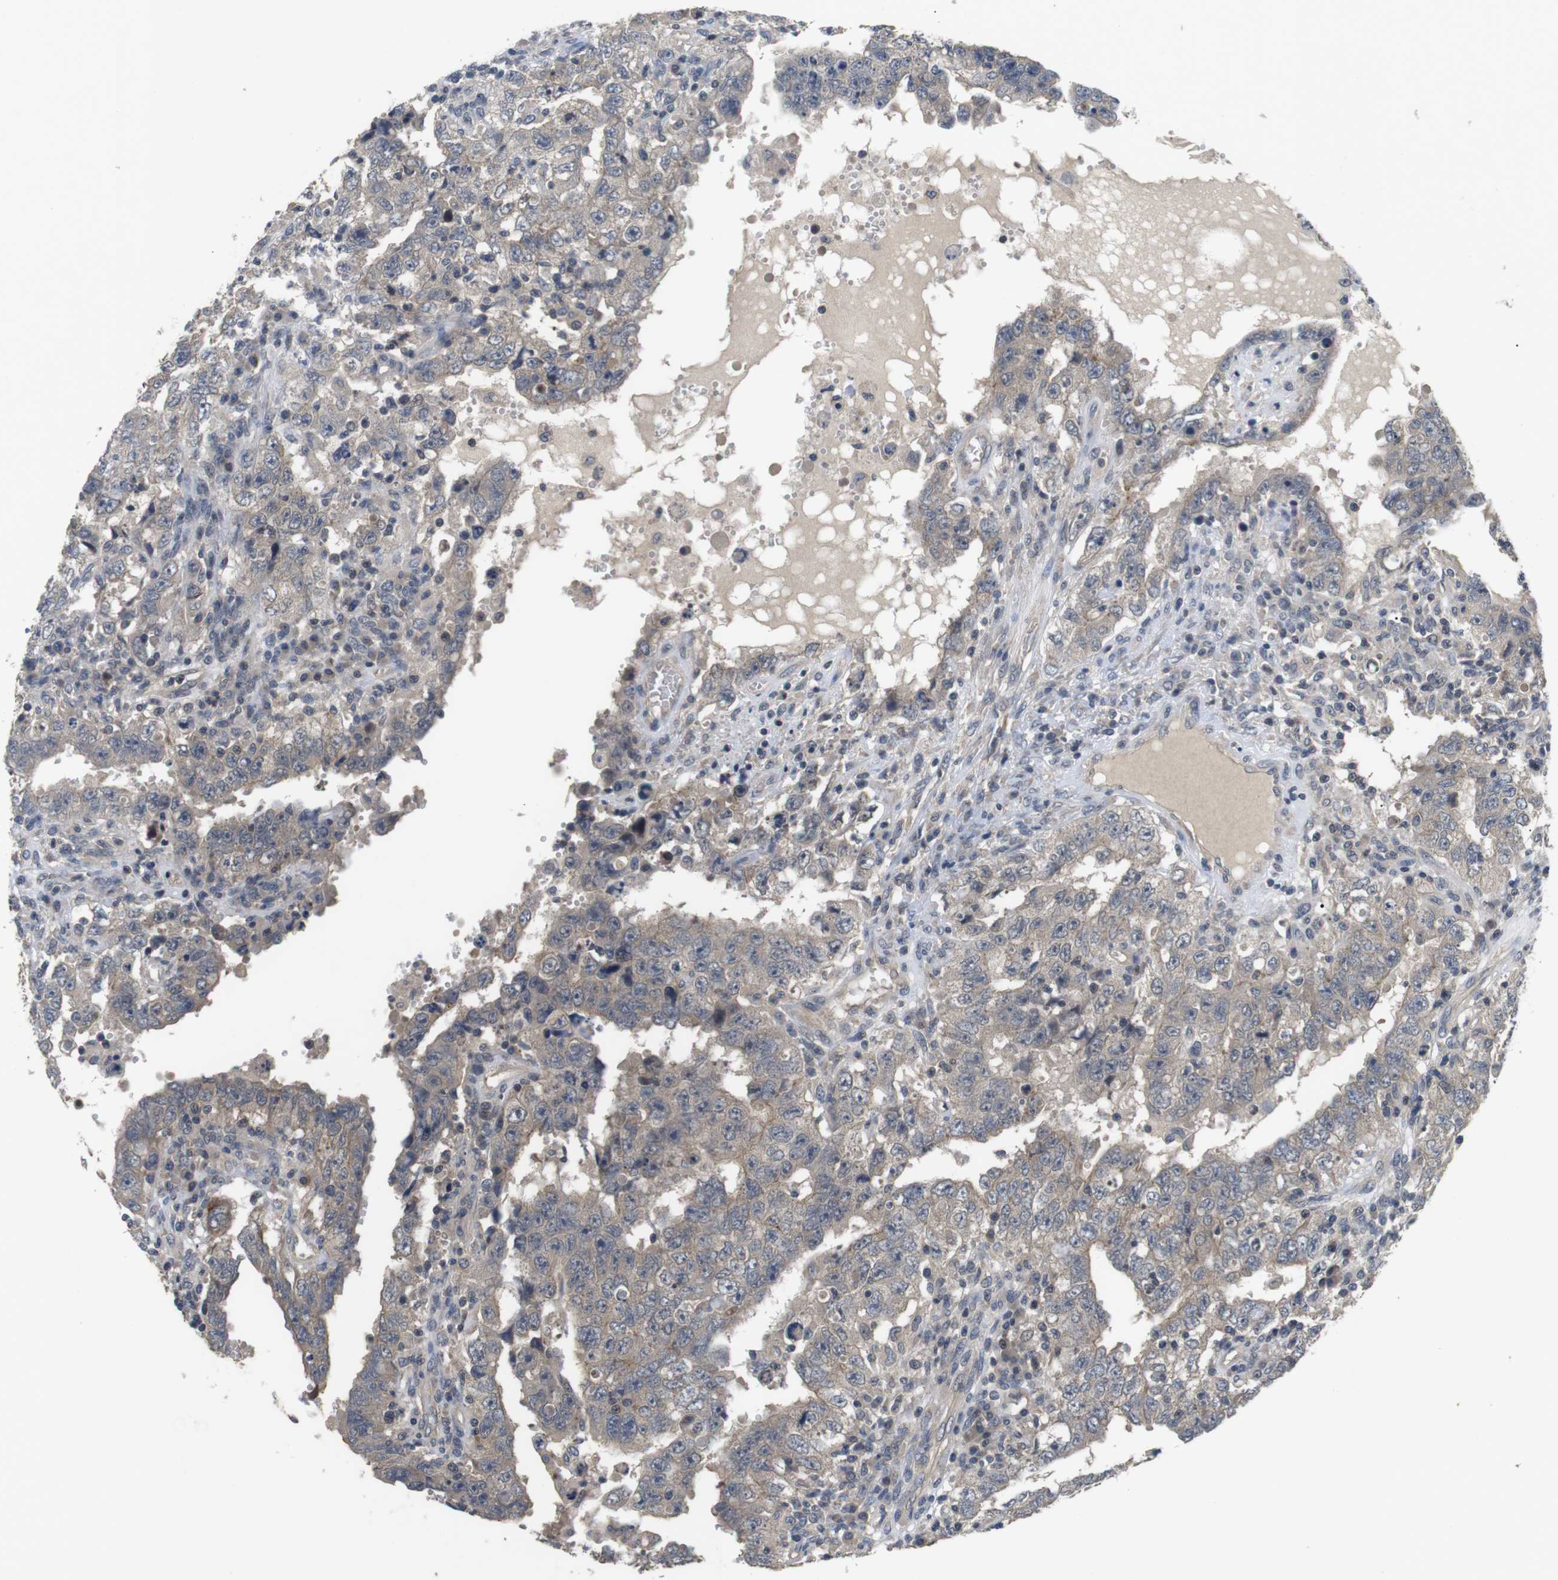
{"staining": {"intensity": "negative", "quantity": "none", "location": "none"}, "tissue": "testis cancer", "cell_type": "Tumor cells", "image_type": "cancer", "snomed": [{"axis": "morphology", "description": "Carcinoma, Embryonal, NOS"}, {"axis": "topography", "description": "Testis"}], "caption": "Photomicrograph shows no significant protein staining in tumor cells of testis cancer (embryonal carcinoma). (DAB (3,3'-diaminobenzidine) immunohistochemistry (IHC), high magnification).", "gene": "ADGRL3", "patient": {"sex": "male", "age": 26}}